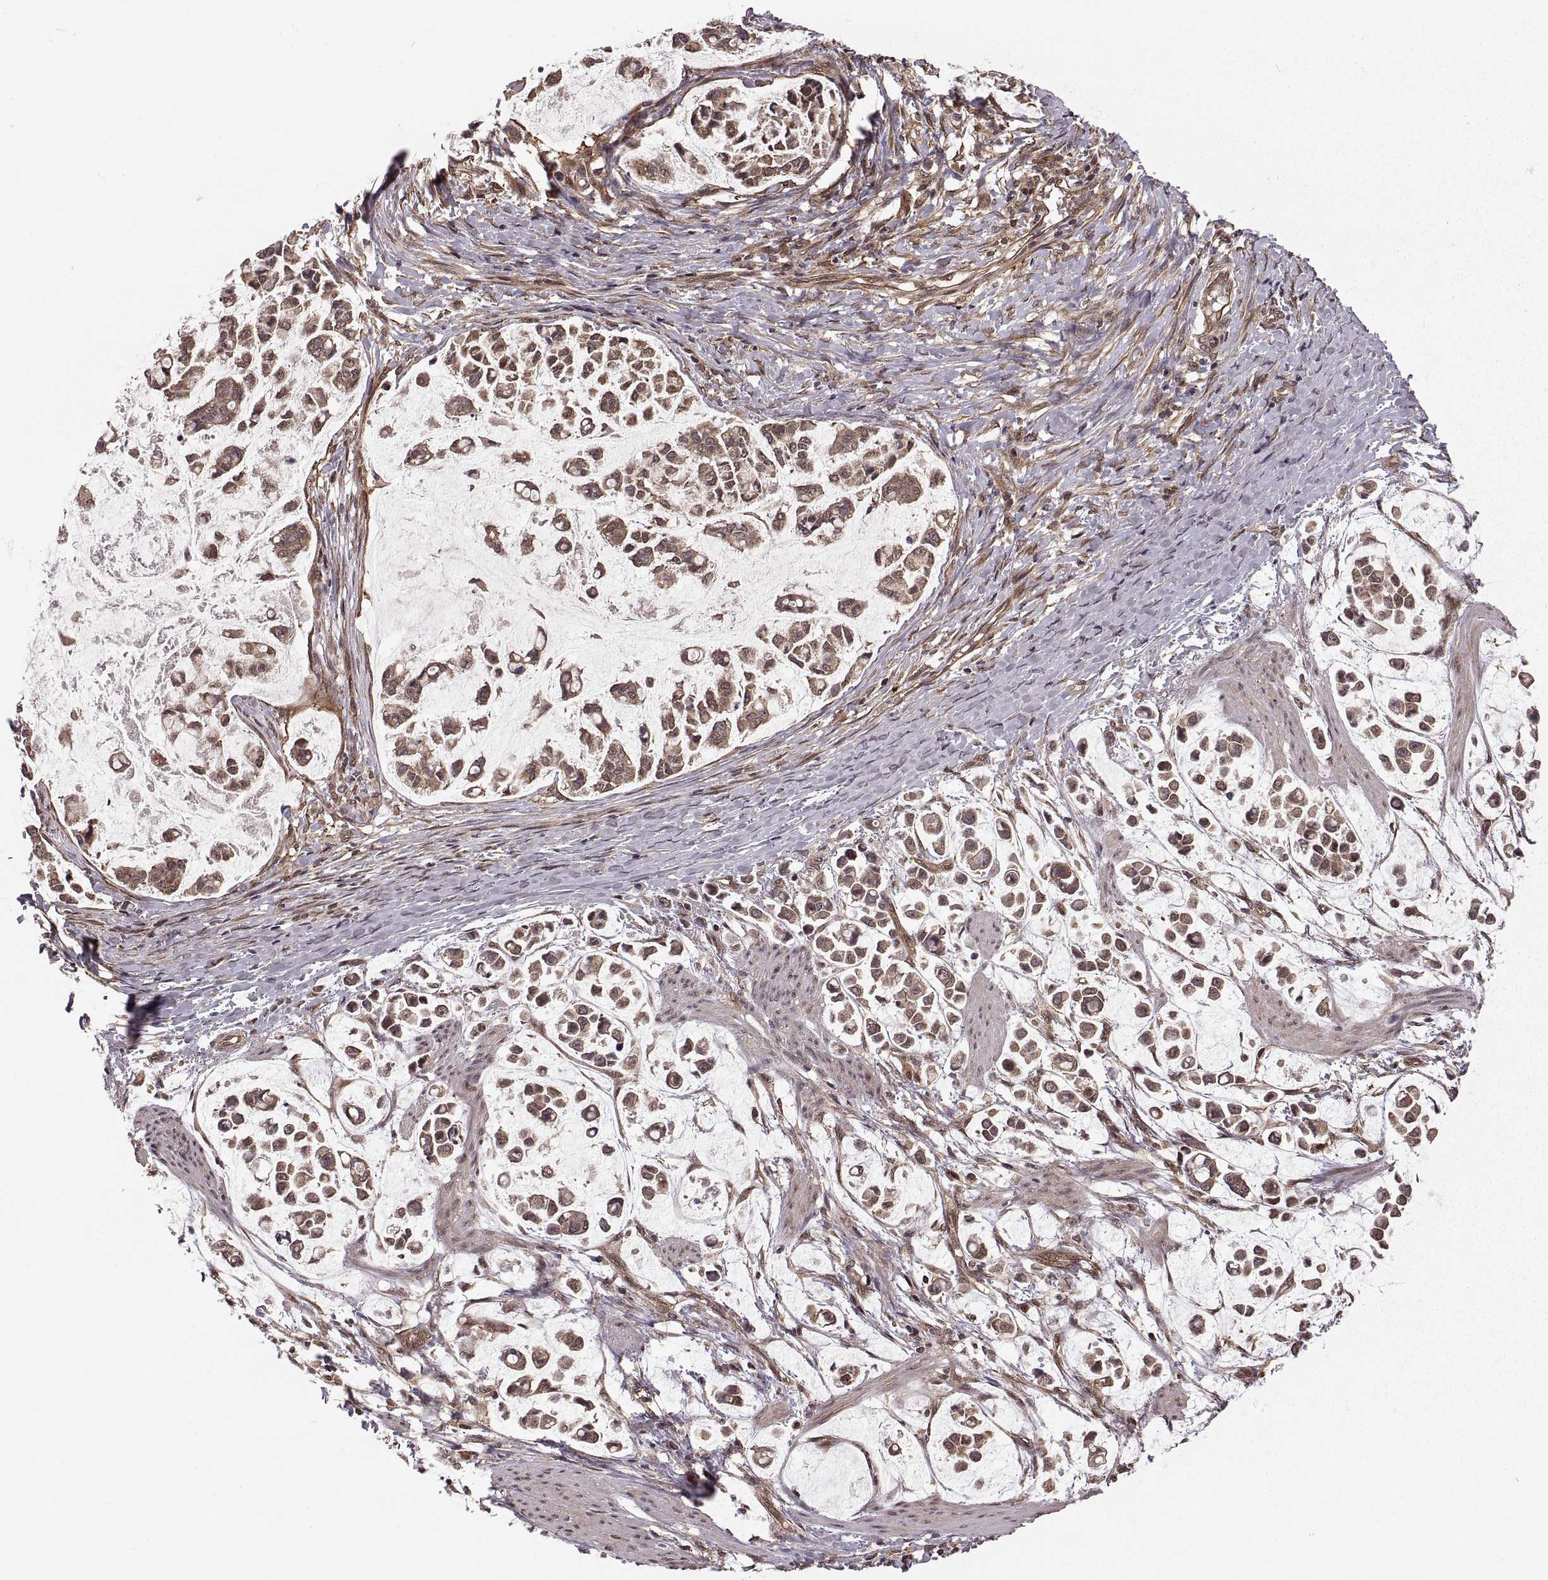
{"staining": {"intensity": "moderate", "quantity": ">75%", "location": "cytoplasmic/membranous"}, "tissue": "stomach cancer", "cell_type": "Tumor cells", "image_type": "cancer", "snomed": [{"axis": "morphology", "description": "Adenocarcinoma, NOS"}, {"axis": "topography", "description": "Stomach"}], "caption": "Stomach cancer stained with a brown dye shows moderate cytoplasmic/membranous positive staining in about >75% of tumor cells.", "gene": "DEDD", "patient": {"sex": "male", "age": 82}}